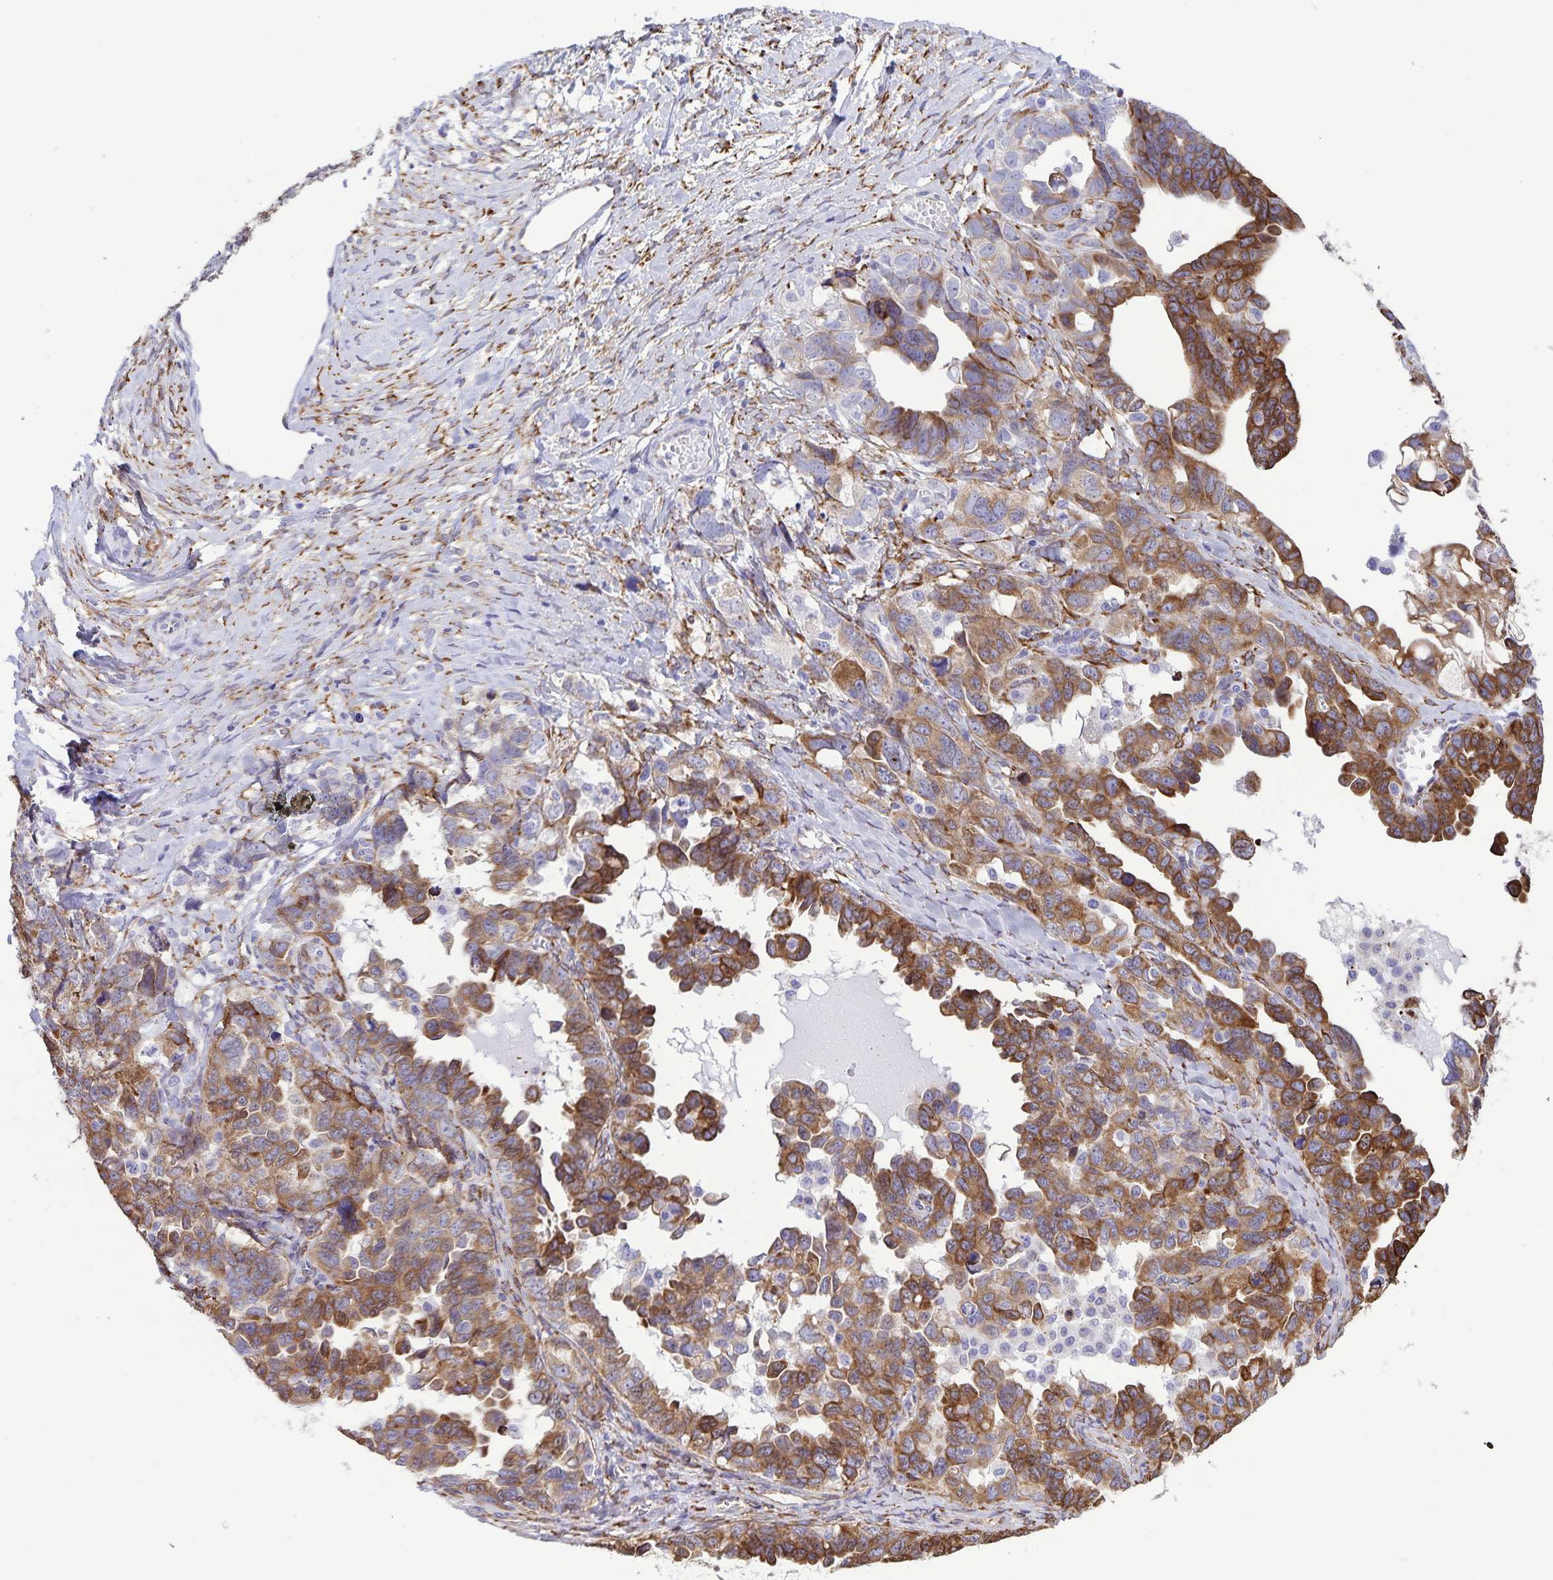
{"staining": {"intensity": "moderate", "quantity": ">75%", "location": "cytoplasmic/membranous"}, "tissue": "ovarian cancer", "cell_type": "Tumor cells", "image_type": "cancer", "snomed": [{"axis": "morphology", "description": "Cystadenocarcinoma, serous, NOS"}, {"axis": "topography", "description": "Ovary"}], "caption": "Immunohistochemical staining of ovarian cancer (serous cystadenocarcinoma) reveals medium levels of moderate cytoplasmic/membranous staining in approximately >75% of tumor cells.", "gene": "RCN1", "patient": {"sex": "female", "age": 69}}